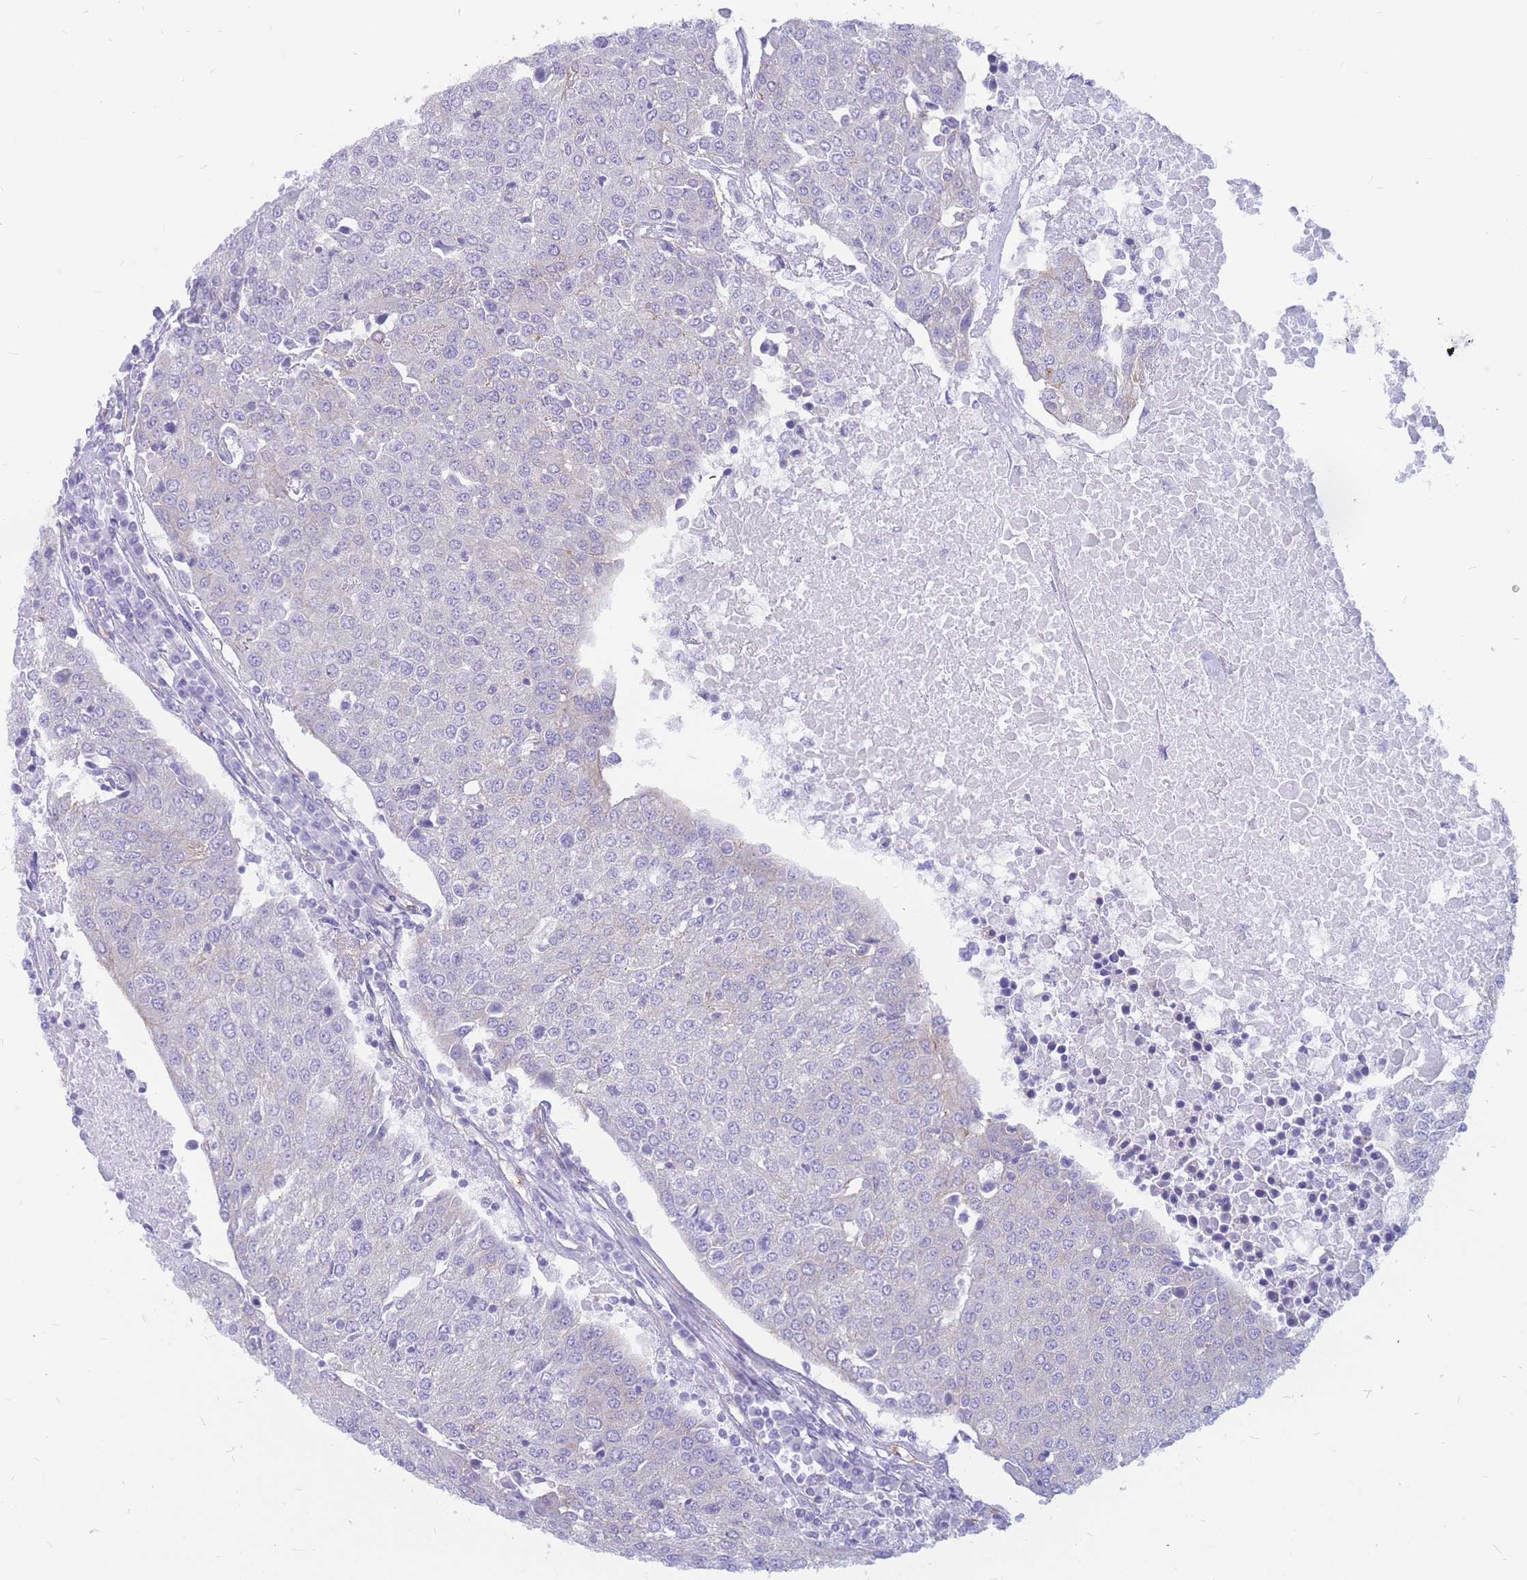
{"staining": {"intensity": "negative", "quantity": "none", "location": "none"}, "tissue": "urothelial cancer", "cell_type": "Tumor cells", "image_type": "cancer", "snomed": [{"axis": "morphology", "description": "Urothelial carcinoma, High grade"}, {"axis": "topography", "description": "Urinary bladder"}], "caption": "An IHC image of high-grade urothelial carcinoma is shown. There is no staining in tumor cells of high-grade urothelial carcinoma.", "gene": "ADD2", "patient": {"sex": "female", "age": 85}}